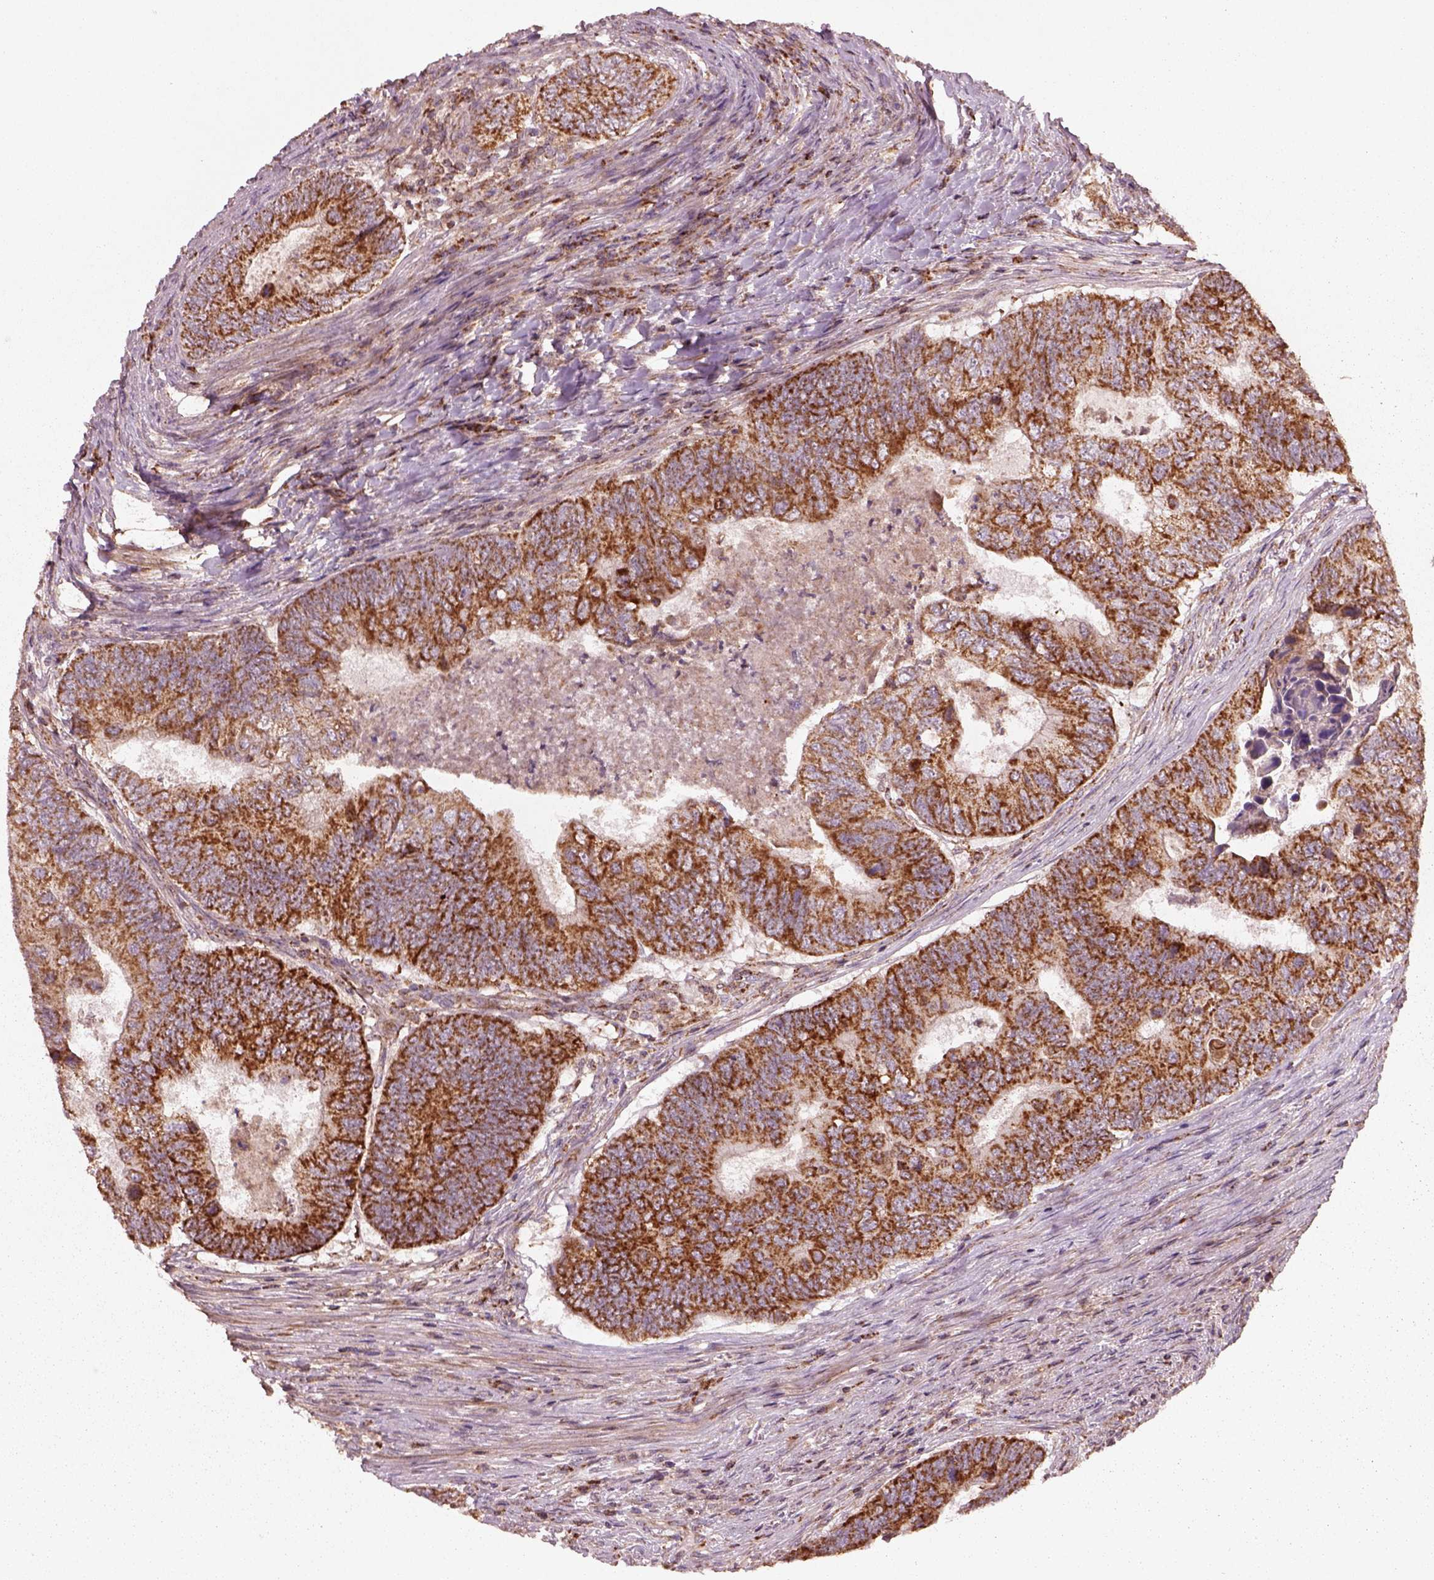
{"staining": {"intensity": "moderate", "quantity": ">75%", "location": "cytoplasmic/membranous"}, "tissue": "colorectal cancer", "cell_type": "Tumor cells", "image_type": "cancer", "snomed": [{"axis": "morphology", "description": "Adenocarcinoma, NOS"}, {"axis": "topography", "description": "Colon"}], "caption": "This image shows immunohistochemistry staining of colorectal cancer (adenocarcinoma), with medium moderate cytoplasmic/membranous staining in about >75% of tumor cells.", "gene": "SLC25A5", "patient": {"sex": "female", "age": 67}}